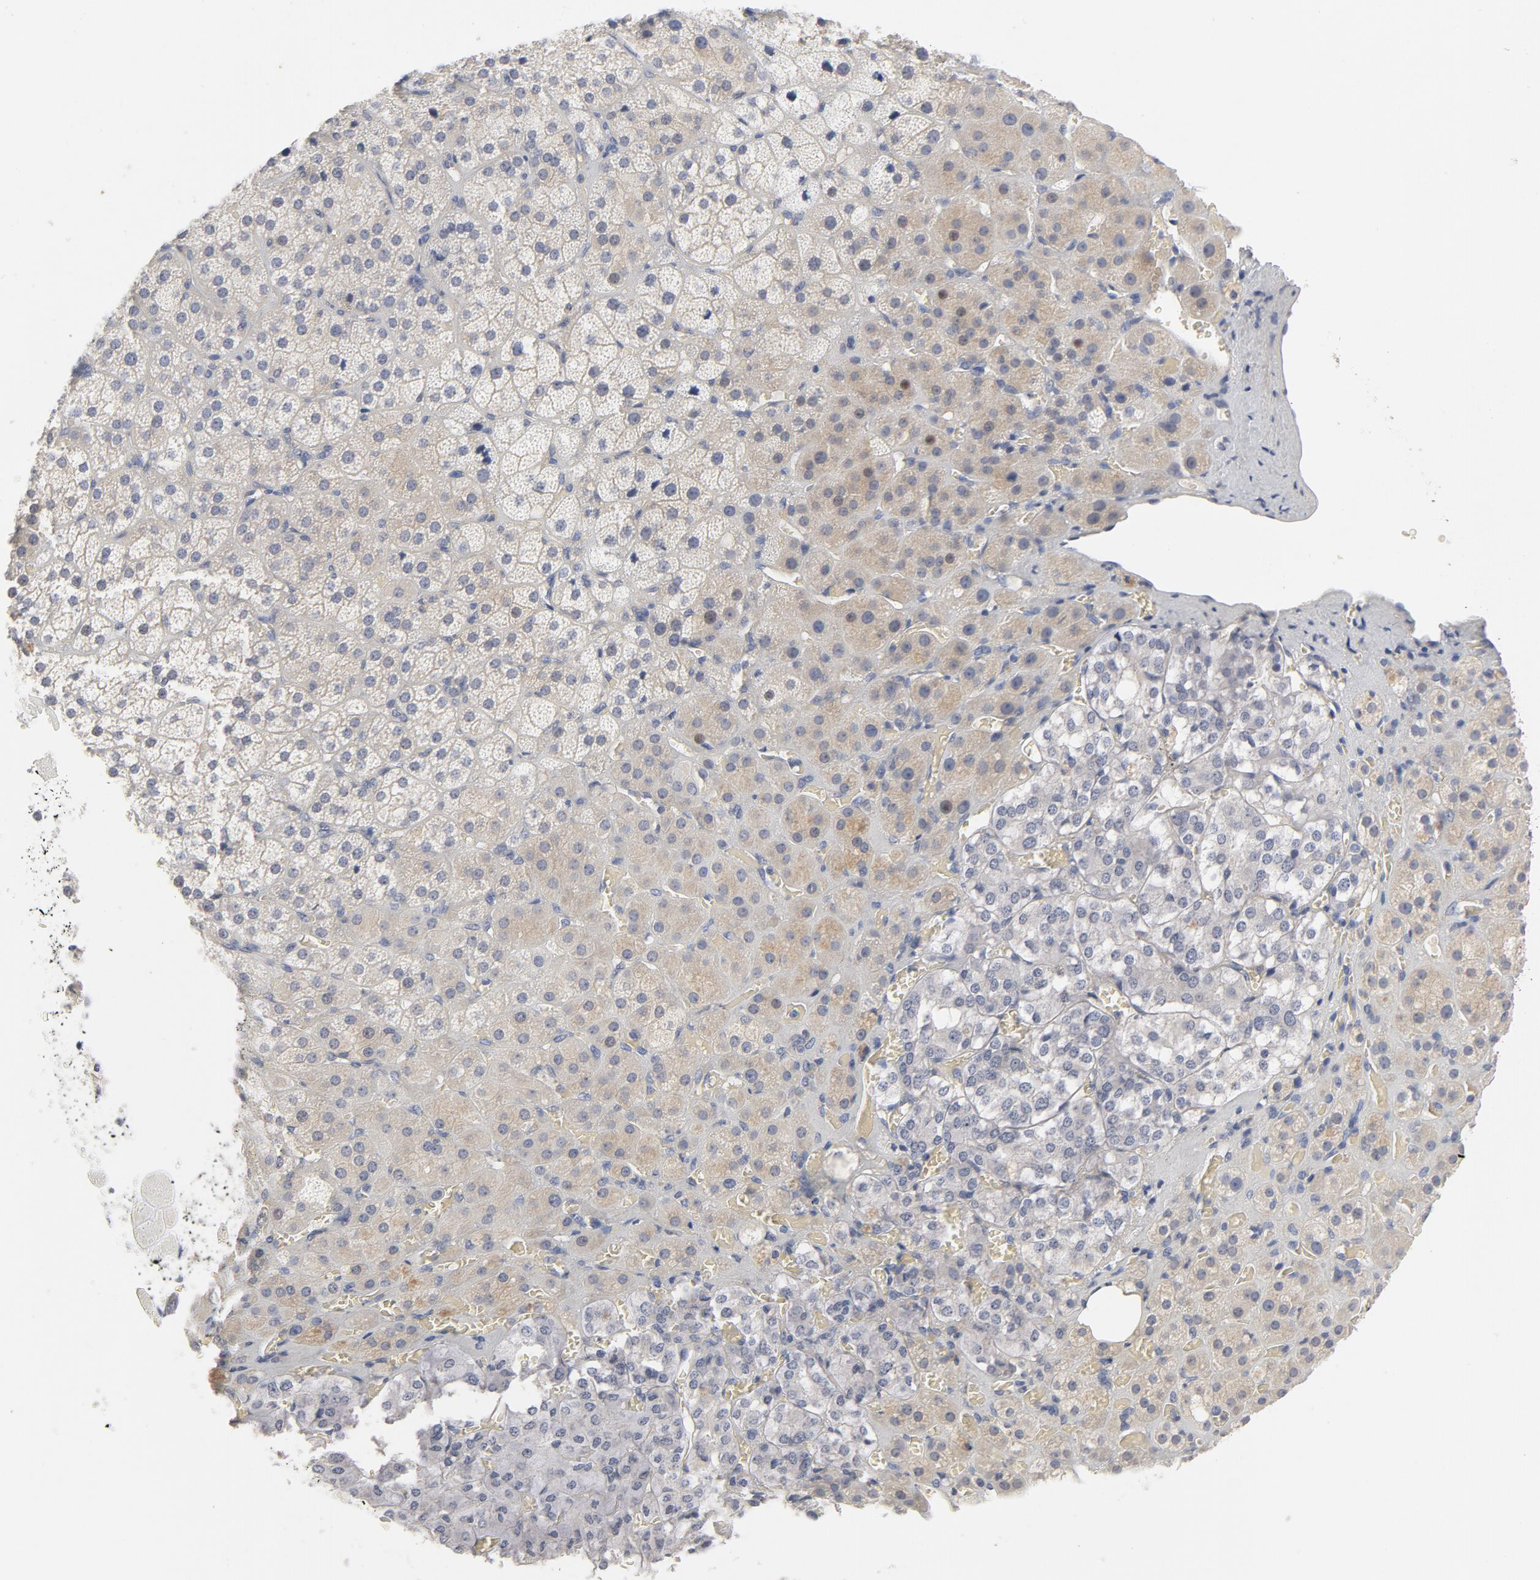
{"staining": {"intensity": "weak", "quantity": "<25%", "location": "cytoplasmic/membranous,nuclear"}, "tissue": "adrenal gland", "cell_type": "Glandular cells", "image_type": "normal", "snomed": [{"axis": "morphology", "description": "Normal tissue, NOS"}, {"axis": "topography", "description": "Adrenal gland"}], "caption": "Immunohistochemical staining of normal adrenal gland reveals no significant expression in glandular cells. (Immunohistochemistry, brightfield microscopy, high magnification).", "gene": "ROCK1", "patient": {"sex": "female", "age": 71}}